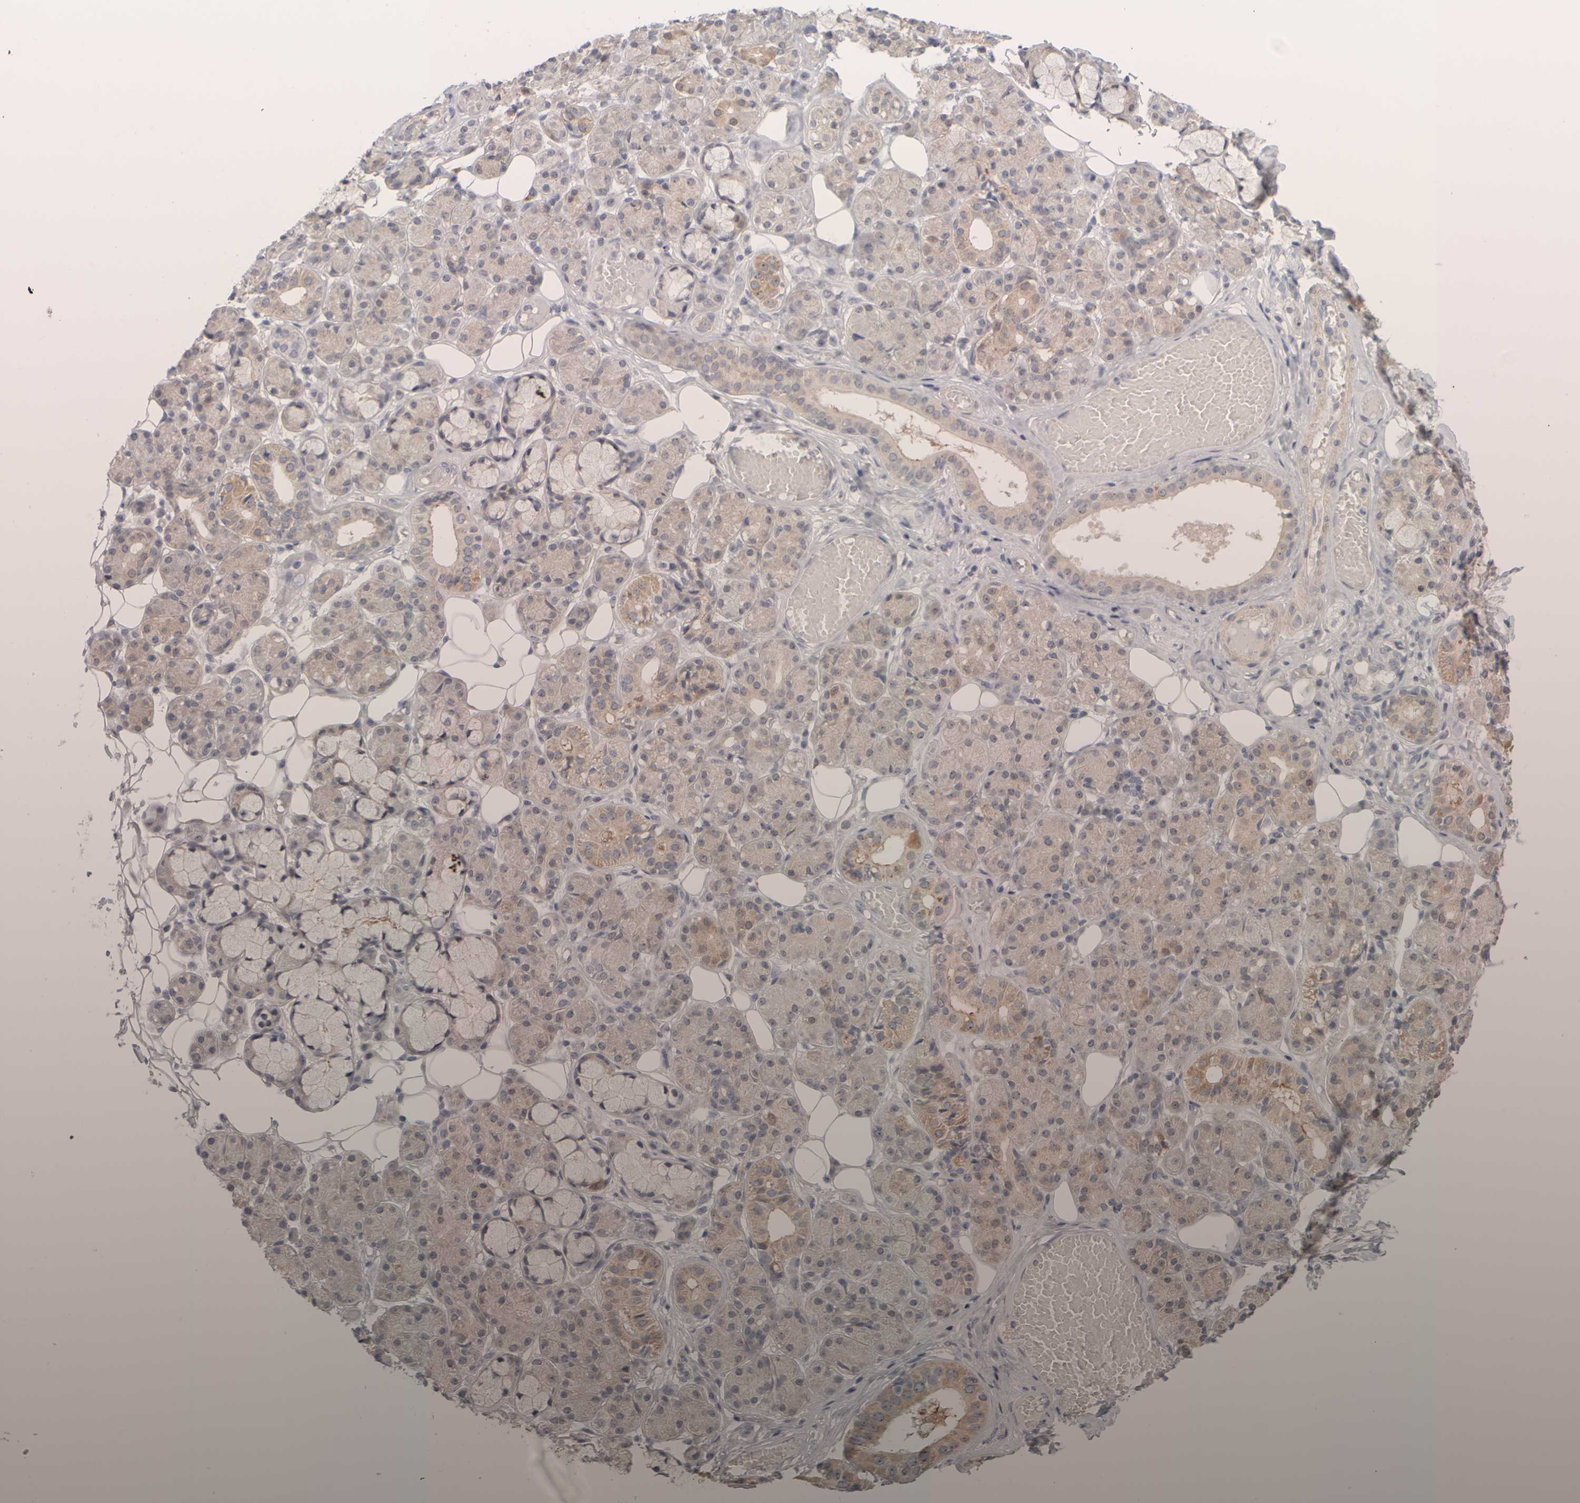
{"staining": {"intensity": "weak", "quantity": "<25%", "location": "cytoplasmic/membranous,nuclear"}, "tissue": "salivary gland", "cell_type": "Glandular cells", "image_type": "normal", "snomed": [{"axis": "morphology", "description": "Normal tissue, NOS"}, {"axis": "topography", "description": "Salivary gland"}], "caption": "IHC micrograph of normal human salivary gland stained for a protein (brown), which displays no expression in glandular cells.", "gene": "DCXR", "patient": {"sex": "male", "age": 63}}